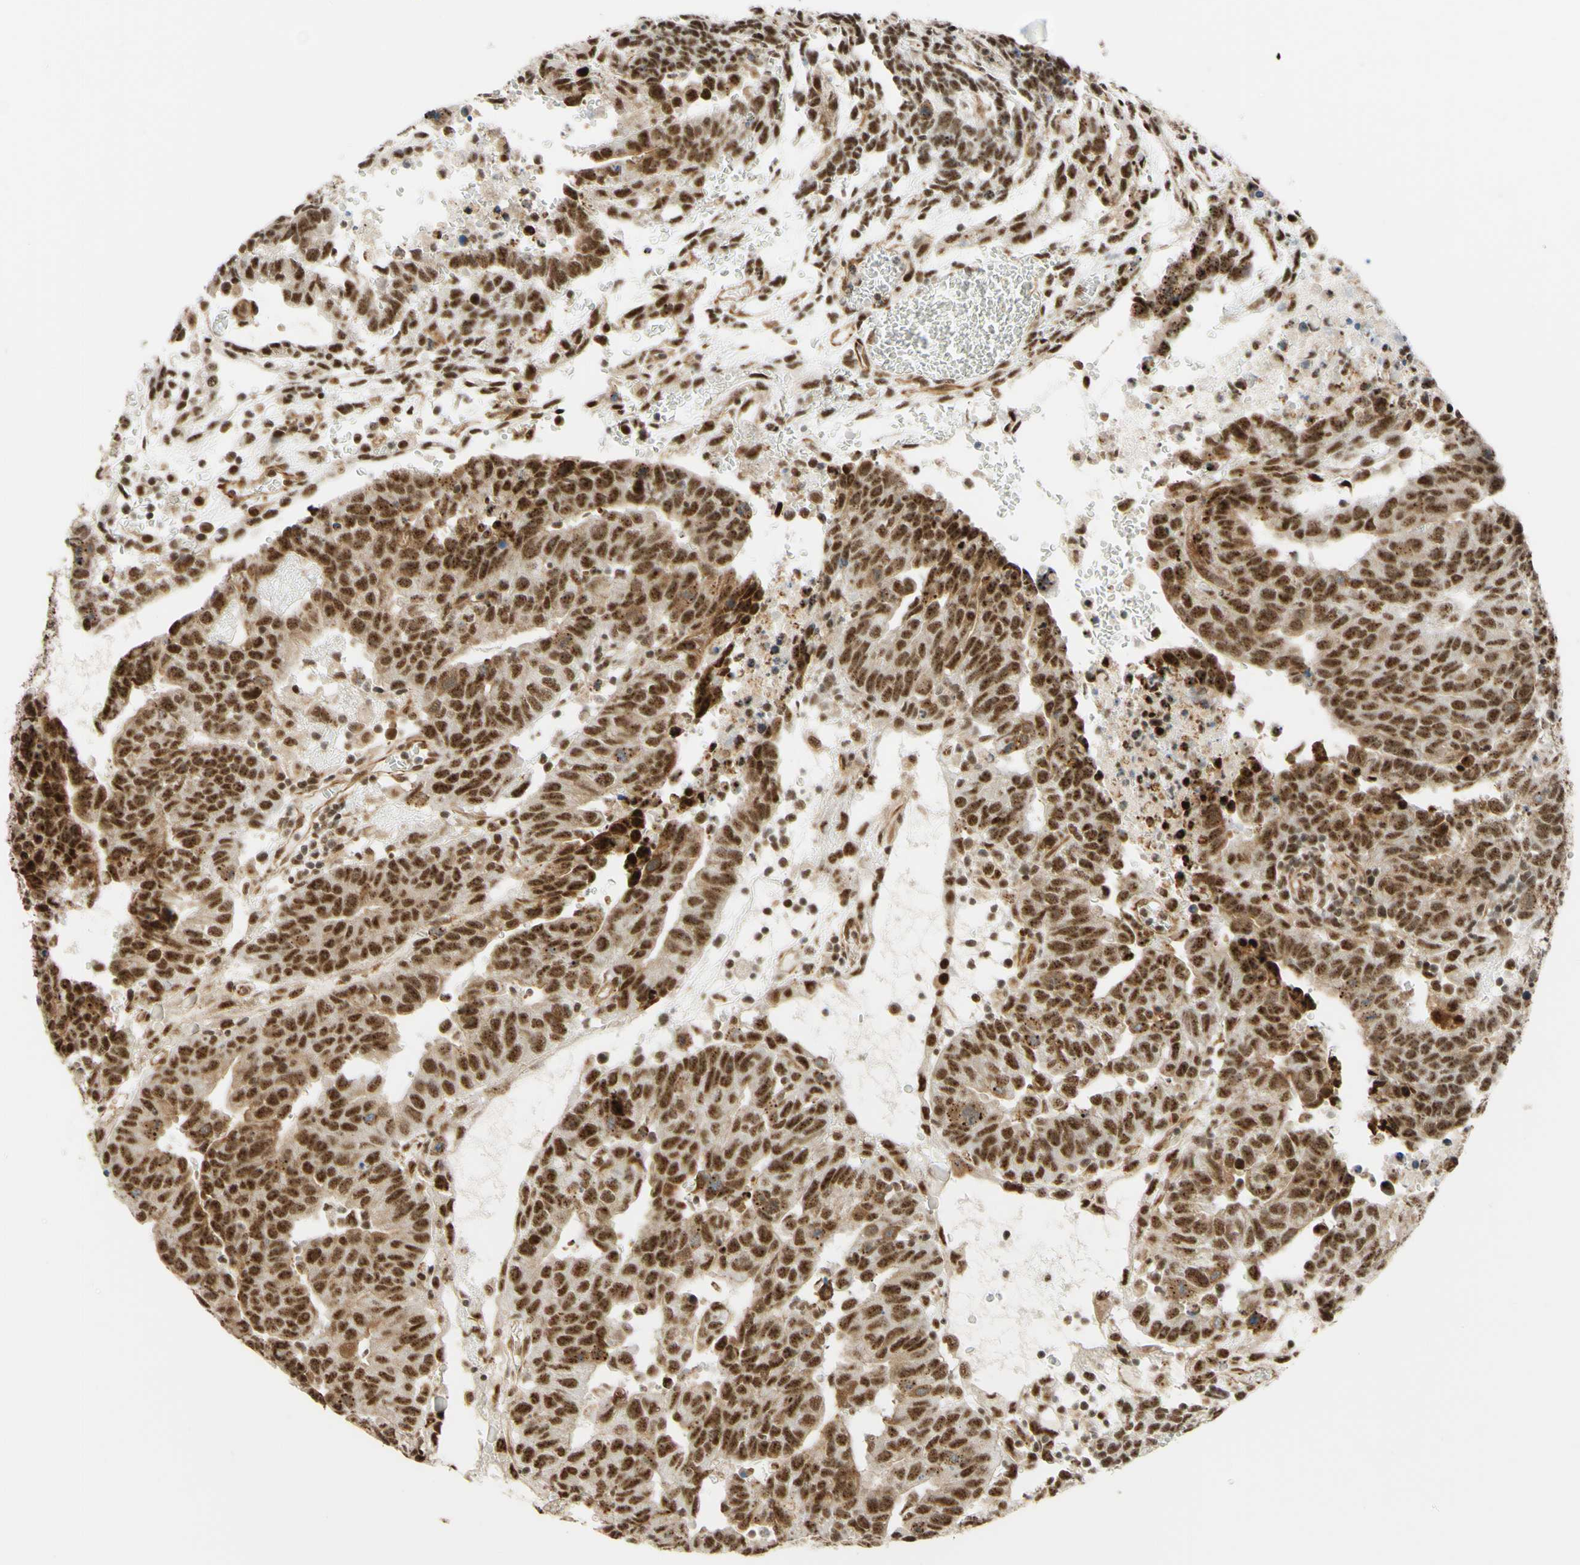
{"staining": {"intensity": "strong", "quantity": ">75%", "location": "nuclear"}, "tissue": "testis cancer", "cell_type": "Tumor cells", "image_type": "cancer", "snomed": [{"axis": "morphology", "description": "Seminoma, NOS"}, {"axis": "morphology", "description": "Carcinoma, Embryonal, NOS"}, {"axis": "topography", "description": "Testis"}], "caption": "Immunohistochemistry of embryonal carcinoma (testis) demonstrates high levels of strong nuclear staining in about >75% of tumor cells.", "gene": "SAP18", "patient": {"sex": "male", "age": 52}}